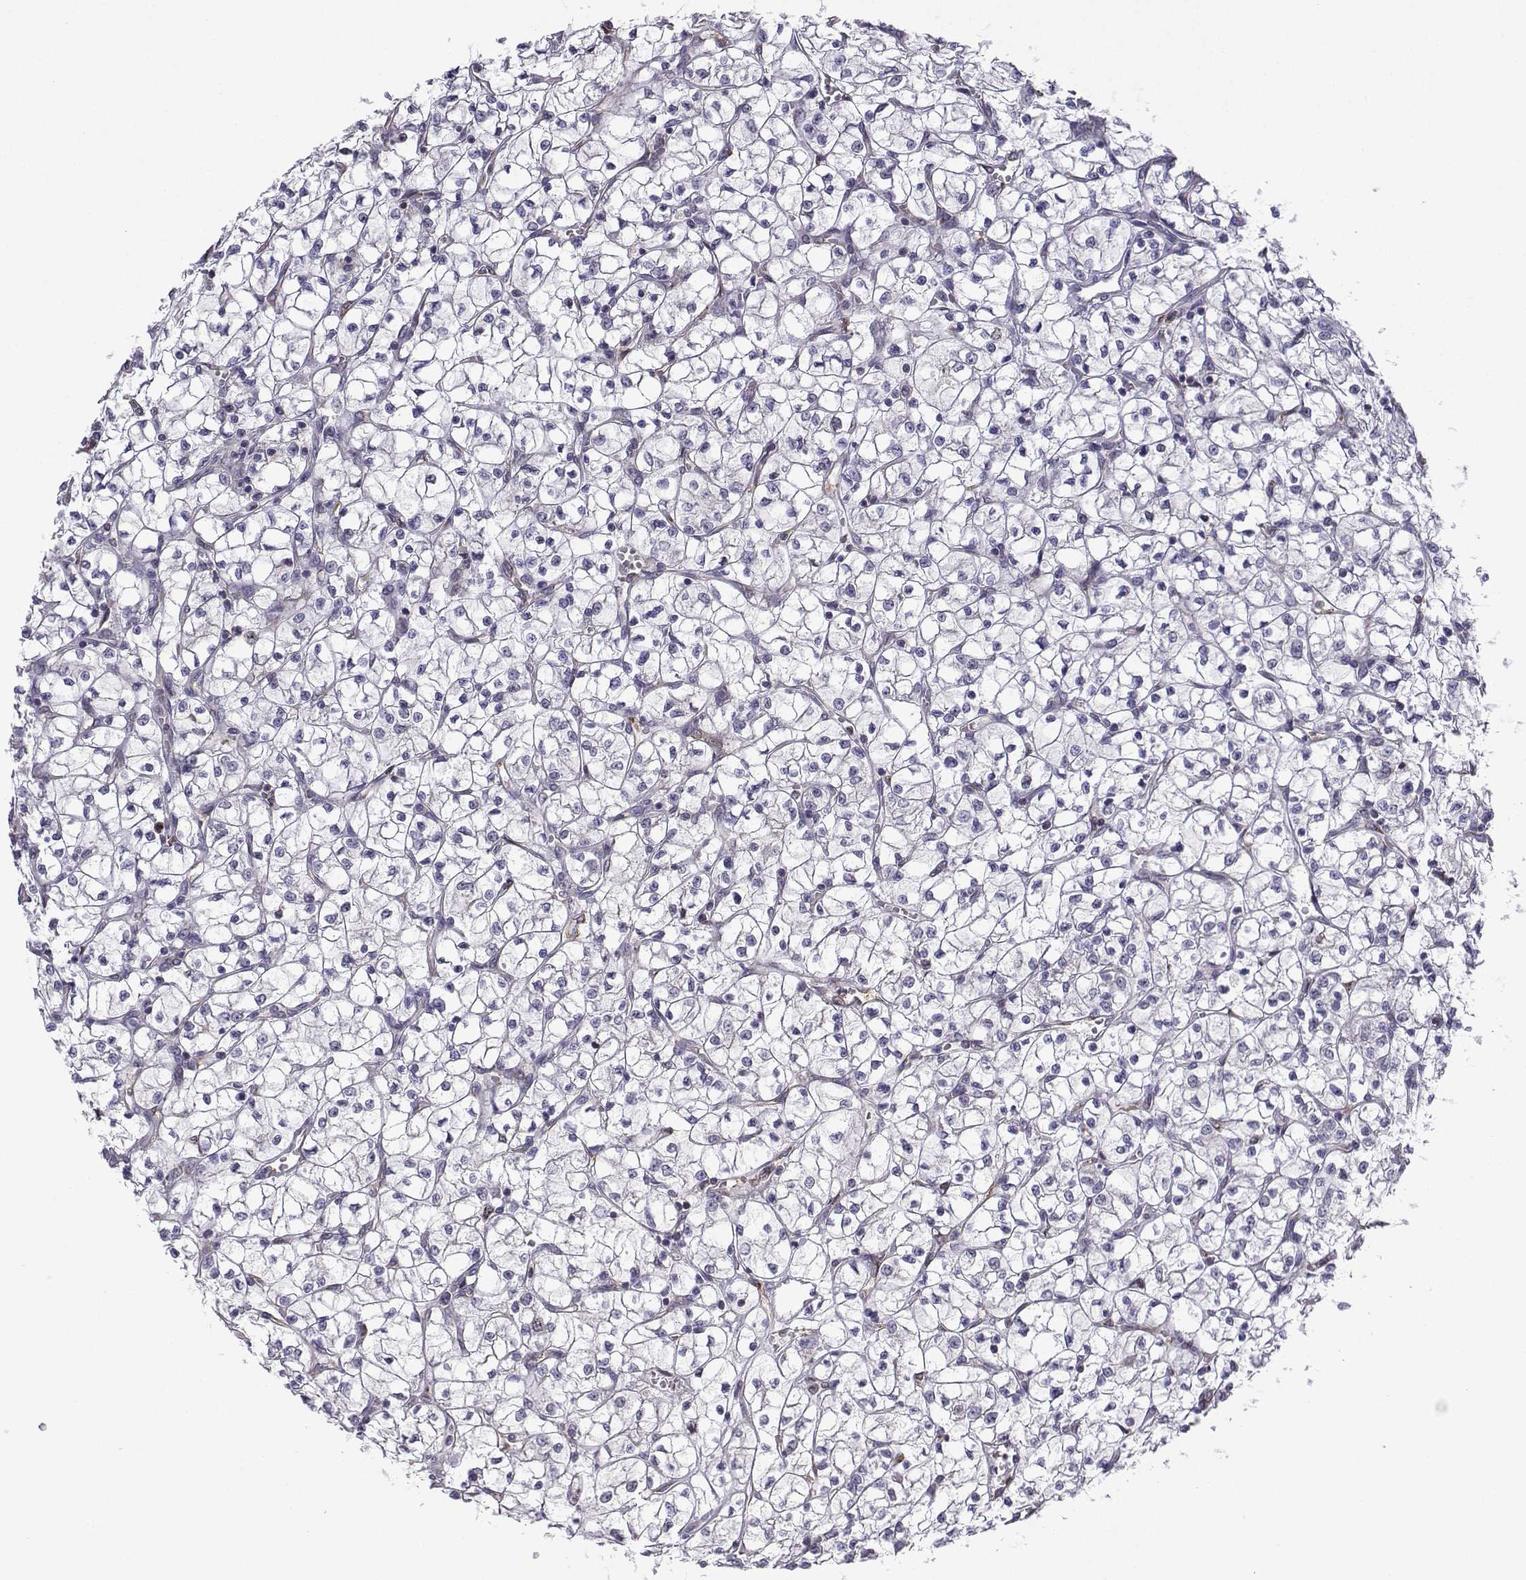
{"staining": {"intensity": "negative", "quantity": "none", "location": "none"}, "tissue": "renal cancer", "cell_type": "Tumor cells", "image_type": "cancer", "snomed": [{"axis": "morphology", "description": "Adenocarcinoma, NOS"}, {"axis": "topography", "description": "Kidney"}], "caption": "Tumor cells are negative for protein expression in human adenocarcinoma (renal).", "gene": "INCENP", "patient": {"sex": "female", "age": 64}}